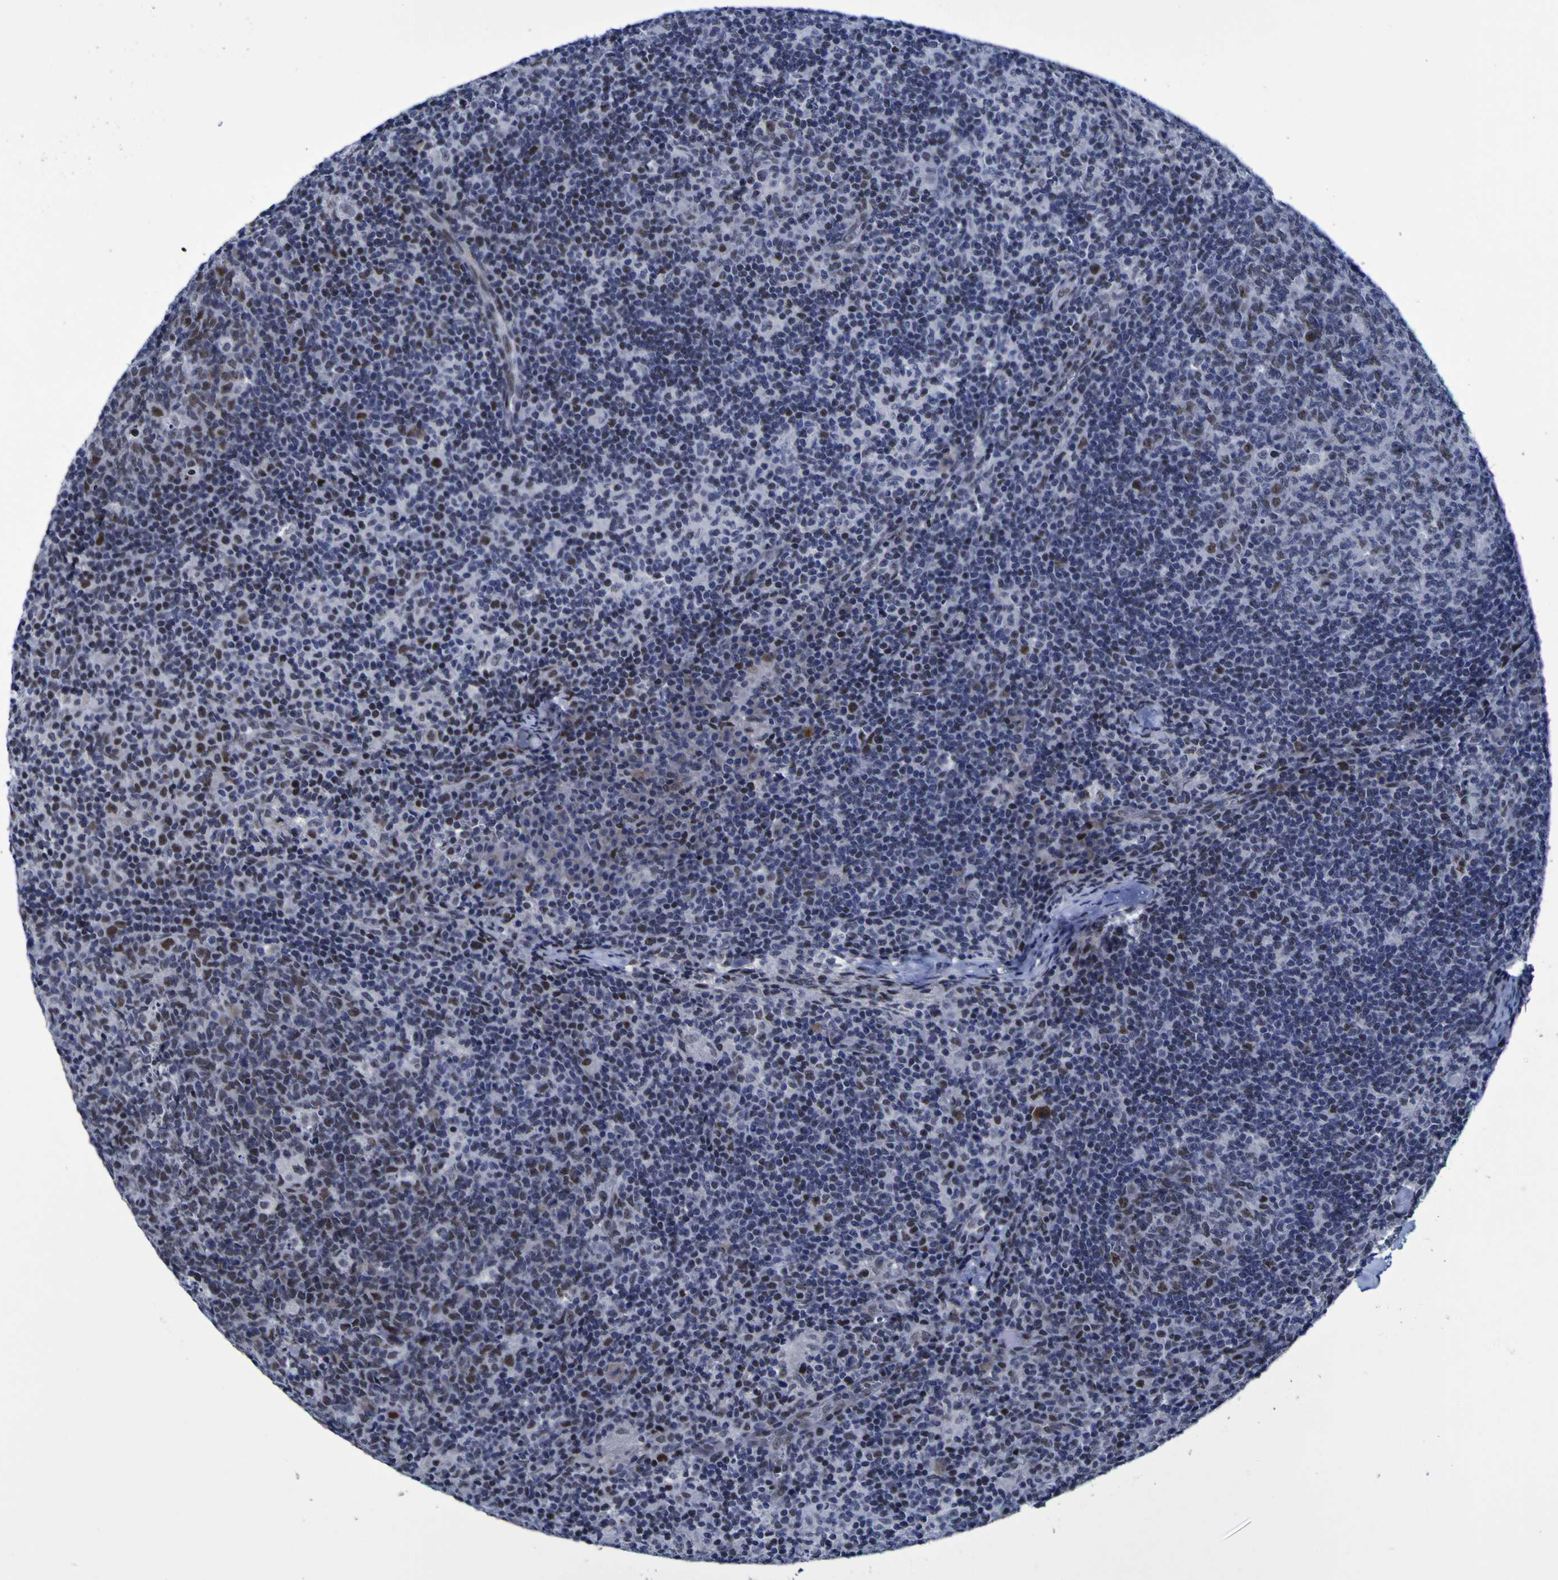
{"staining": {"intensity": "moderate", "quantity": "<25%", "location": "nuclear"}, "tissue": "lymph node", "cell_type": "Germinal center cells", "image_type": "normal", "snomed": [{"axis": "morphology", "description": "Normal tissue, NOS"}, {"axis": "morphology", "description": "Inflammation, NOS"}, {"axis": "topography", "description": "Lymph node"}], "caption": "An immunohistochemistry photomicrograph of unremarkable tissue is shown. Protein staining in brown highlights moderate nuclear positivity in lymph node within germinal center cells. The staining was performed using DAB (3,3'-diaminobenzidine) to visualize the protein expression in brown, while the nuclei were stained in blue with hematoxylin (Magnification: 20x).", "gene": "MBD3", "patient": {"sex": "male", "age": 55}}